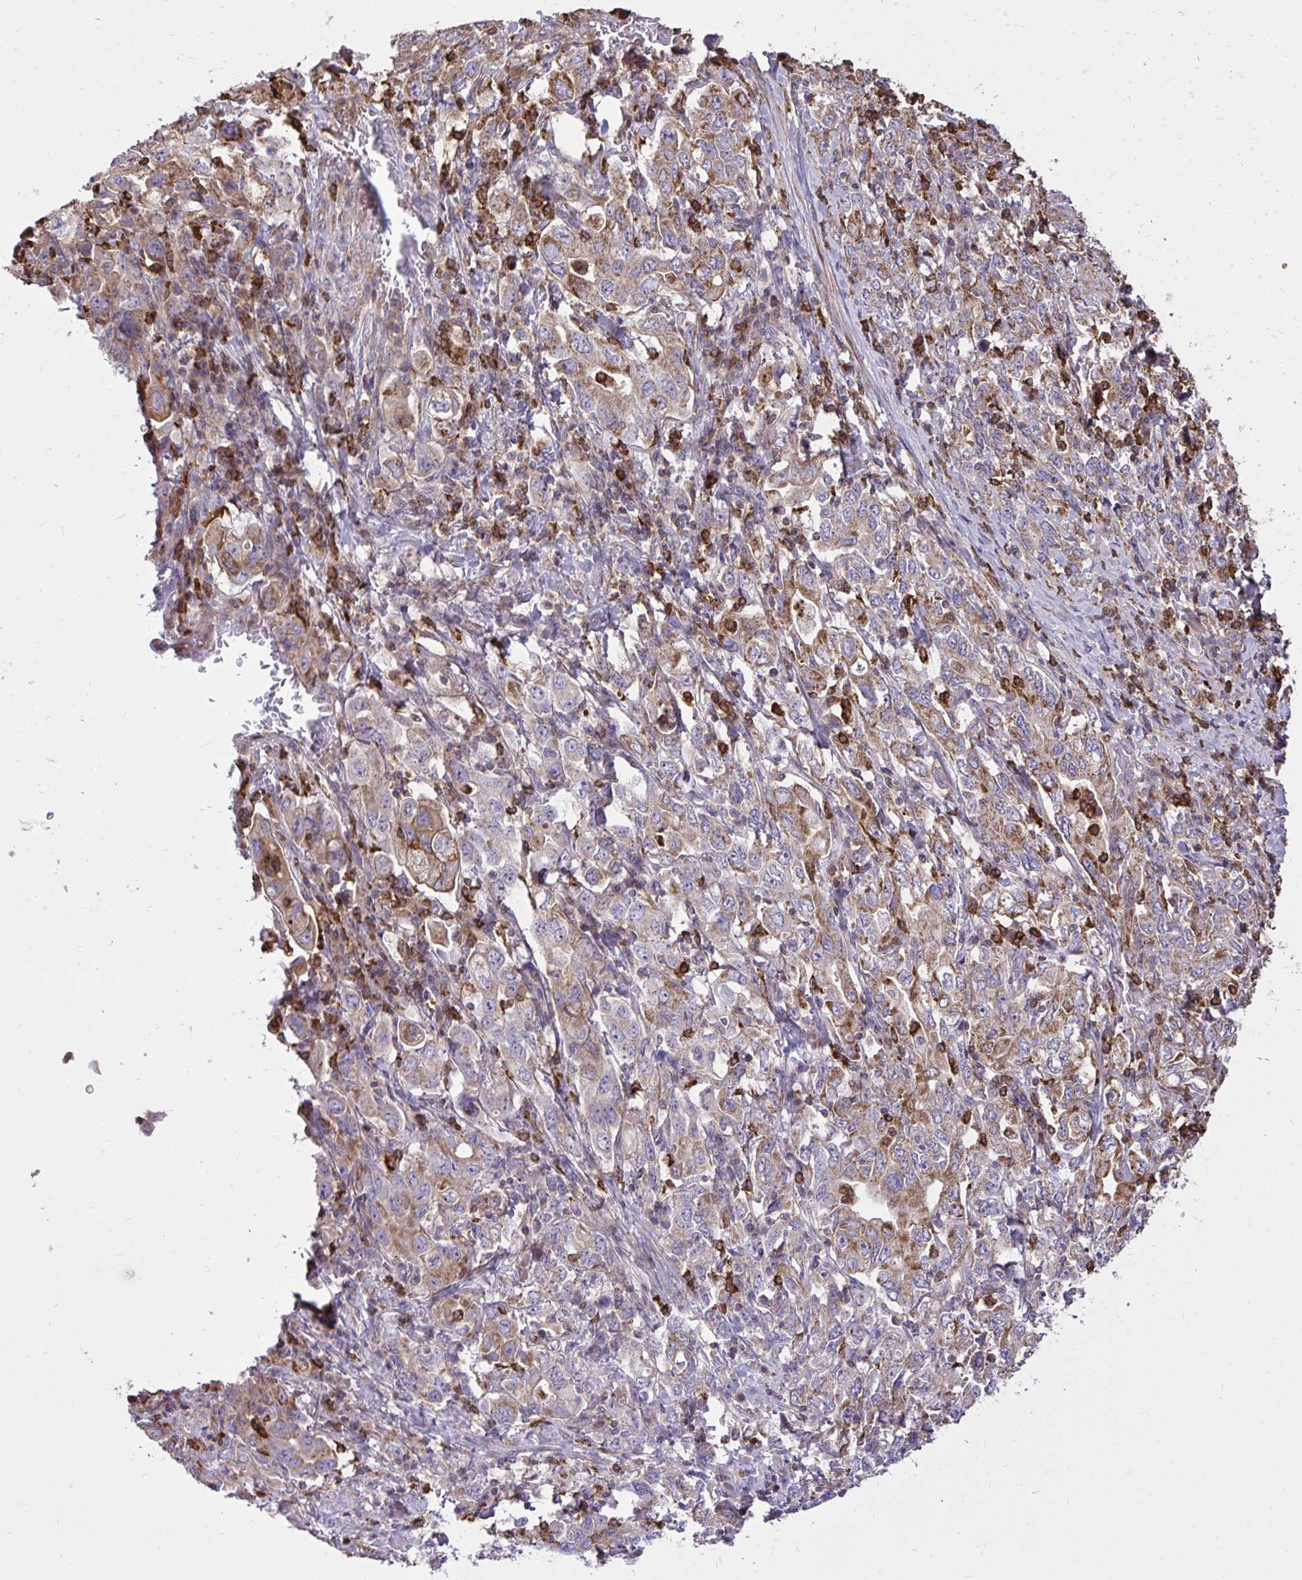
{"staining": {"intensity": "moderate", "quantity": "25%-75%", "location": "cytoplasmic/membranous"}, "tissue": "stomach cancer", "cell_type": "Tumor cells", "image_type": "cancer", "snomed": [{"axis": "morphology", "description": "Adenocarcinoma, NOS"}, {"axis": "topography", "description": "Stomach, upper"}, {"axis": "topography", "description": "Stomach"}], "caption": "Immunohistochemical staining of human stomach adenocarcinoma exhibits medium levels of moderate cytoplasmic/membranous protein staining in about 25%-75% of tumor cells.", "gene": "SLC7A5", "patient": {"sex": "male", "age": 62}}